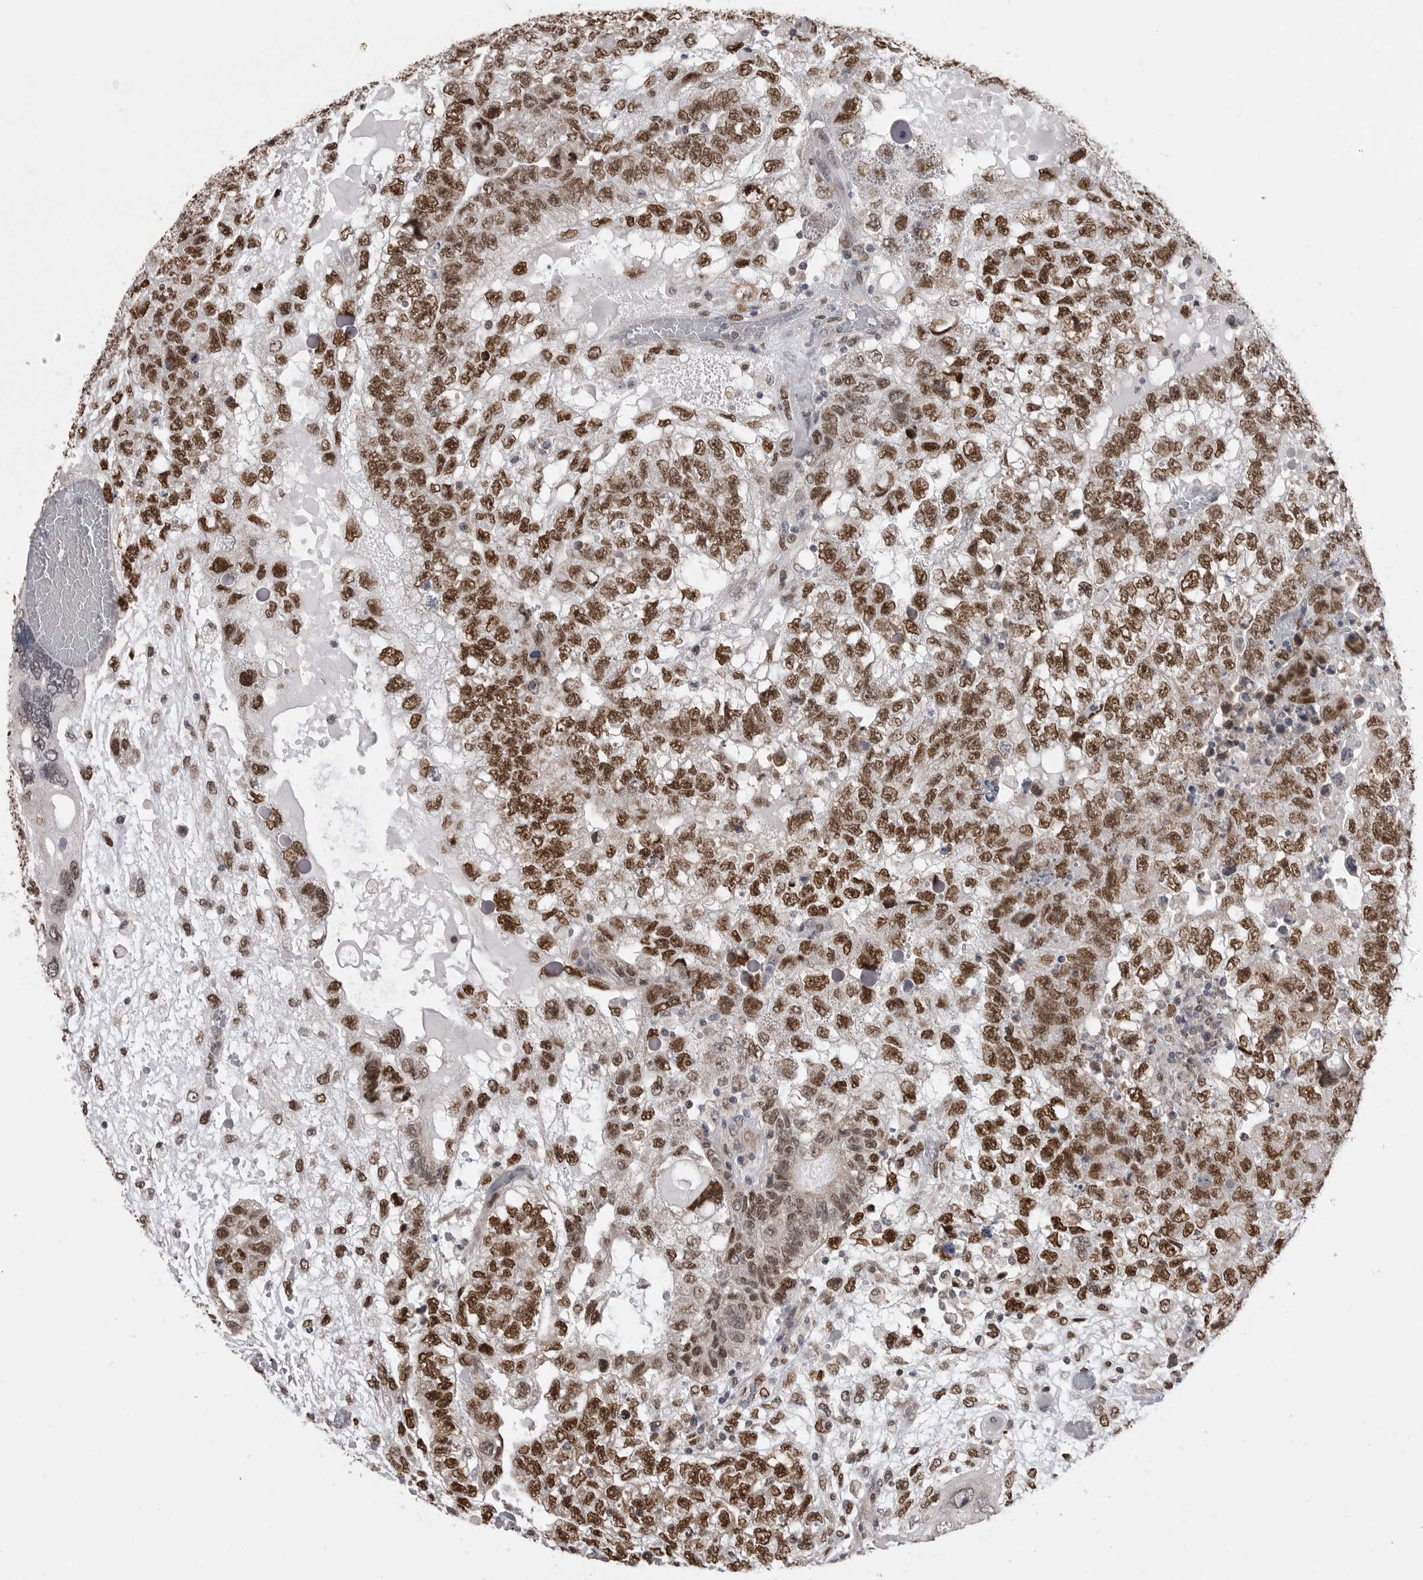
{"staining": {"intensity": "strong", "quantity": ">75%", "location": "nuclear"}, "tissue": "testis cancer", "cell_type": "Tumor cells", "image_type": "cancer", "snomed": [{"axis": "morphology", "description": "Carcinoma, Embryonal, NOS"}, {"axis": "topography", "description": "Testis"}], "caption": "There is high levels of strong nuclear staining in tumor cells of testis embryonal carcinoma, as demonstrated by immunohistochemical staining (brown color).", "gene": "SMARCC1", "patient": {"sex": "male", "age": 36}}